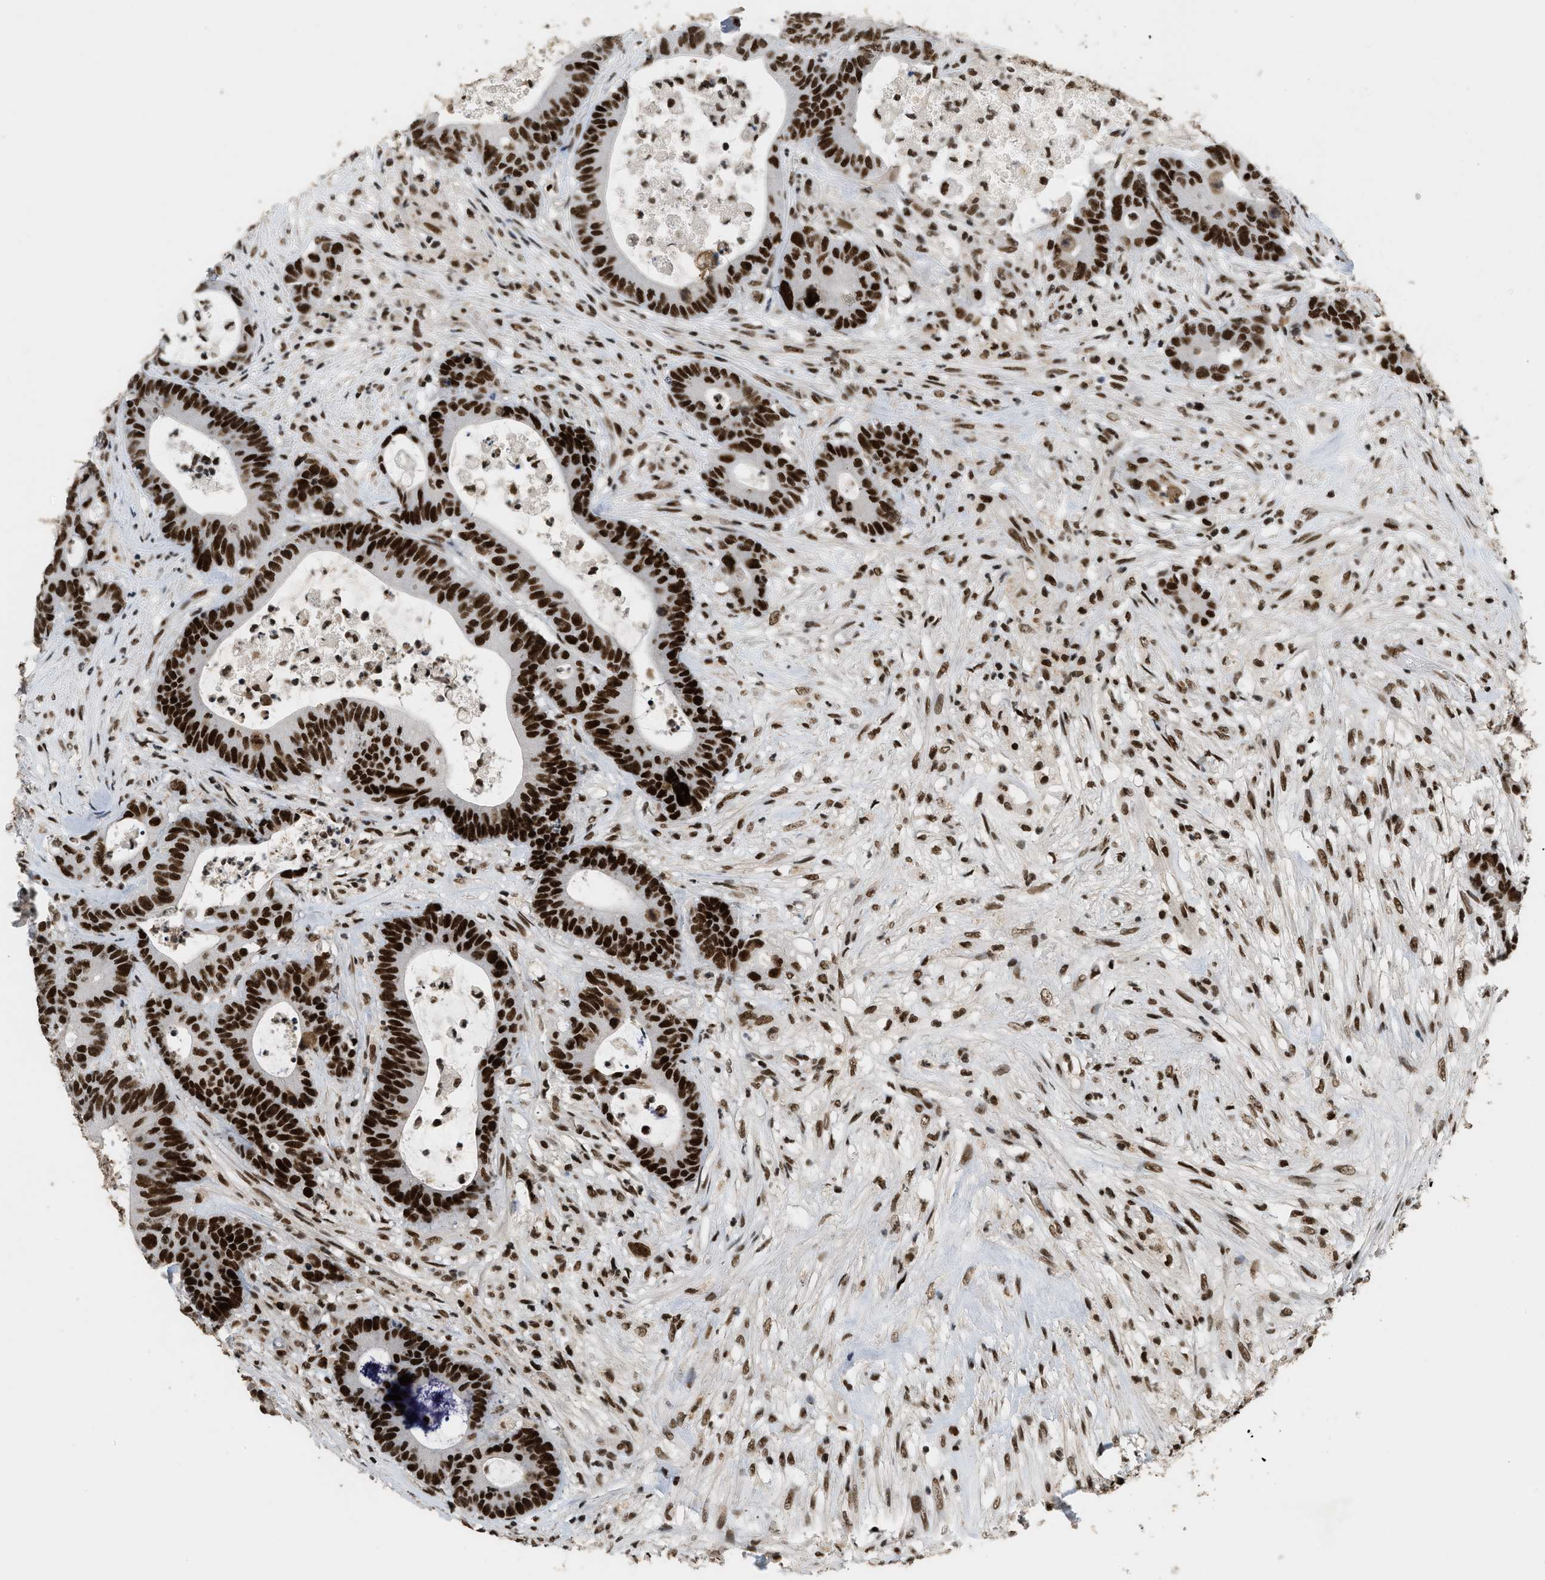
{"staining": {"intensity": "strong", "quantity": ">75%", "location": "nuclear"}, "tissue": "colorectal cancer", "cell_type": "Tumor cells", "image_type": "cancer", "snomed": [{"axis": "morphology", "description": "Adenocarcinoma, NOS"}, {"axis": "topography", "description": "Colon"}], "caption": "High-power microscopy captured an immunohistochemistry micrograph of colorectal adenocarcinoma, revealing strong nuclear positivity in about >75% of tumor cells.", "gene": "SMARCB1", "patient": {"sex": "female", "age": 84}}